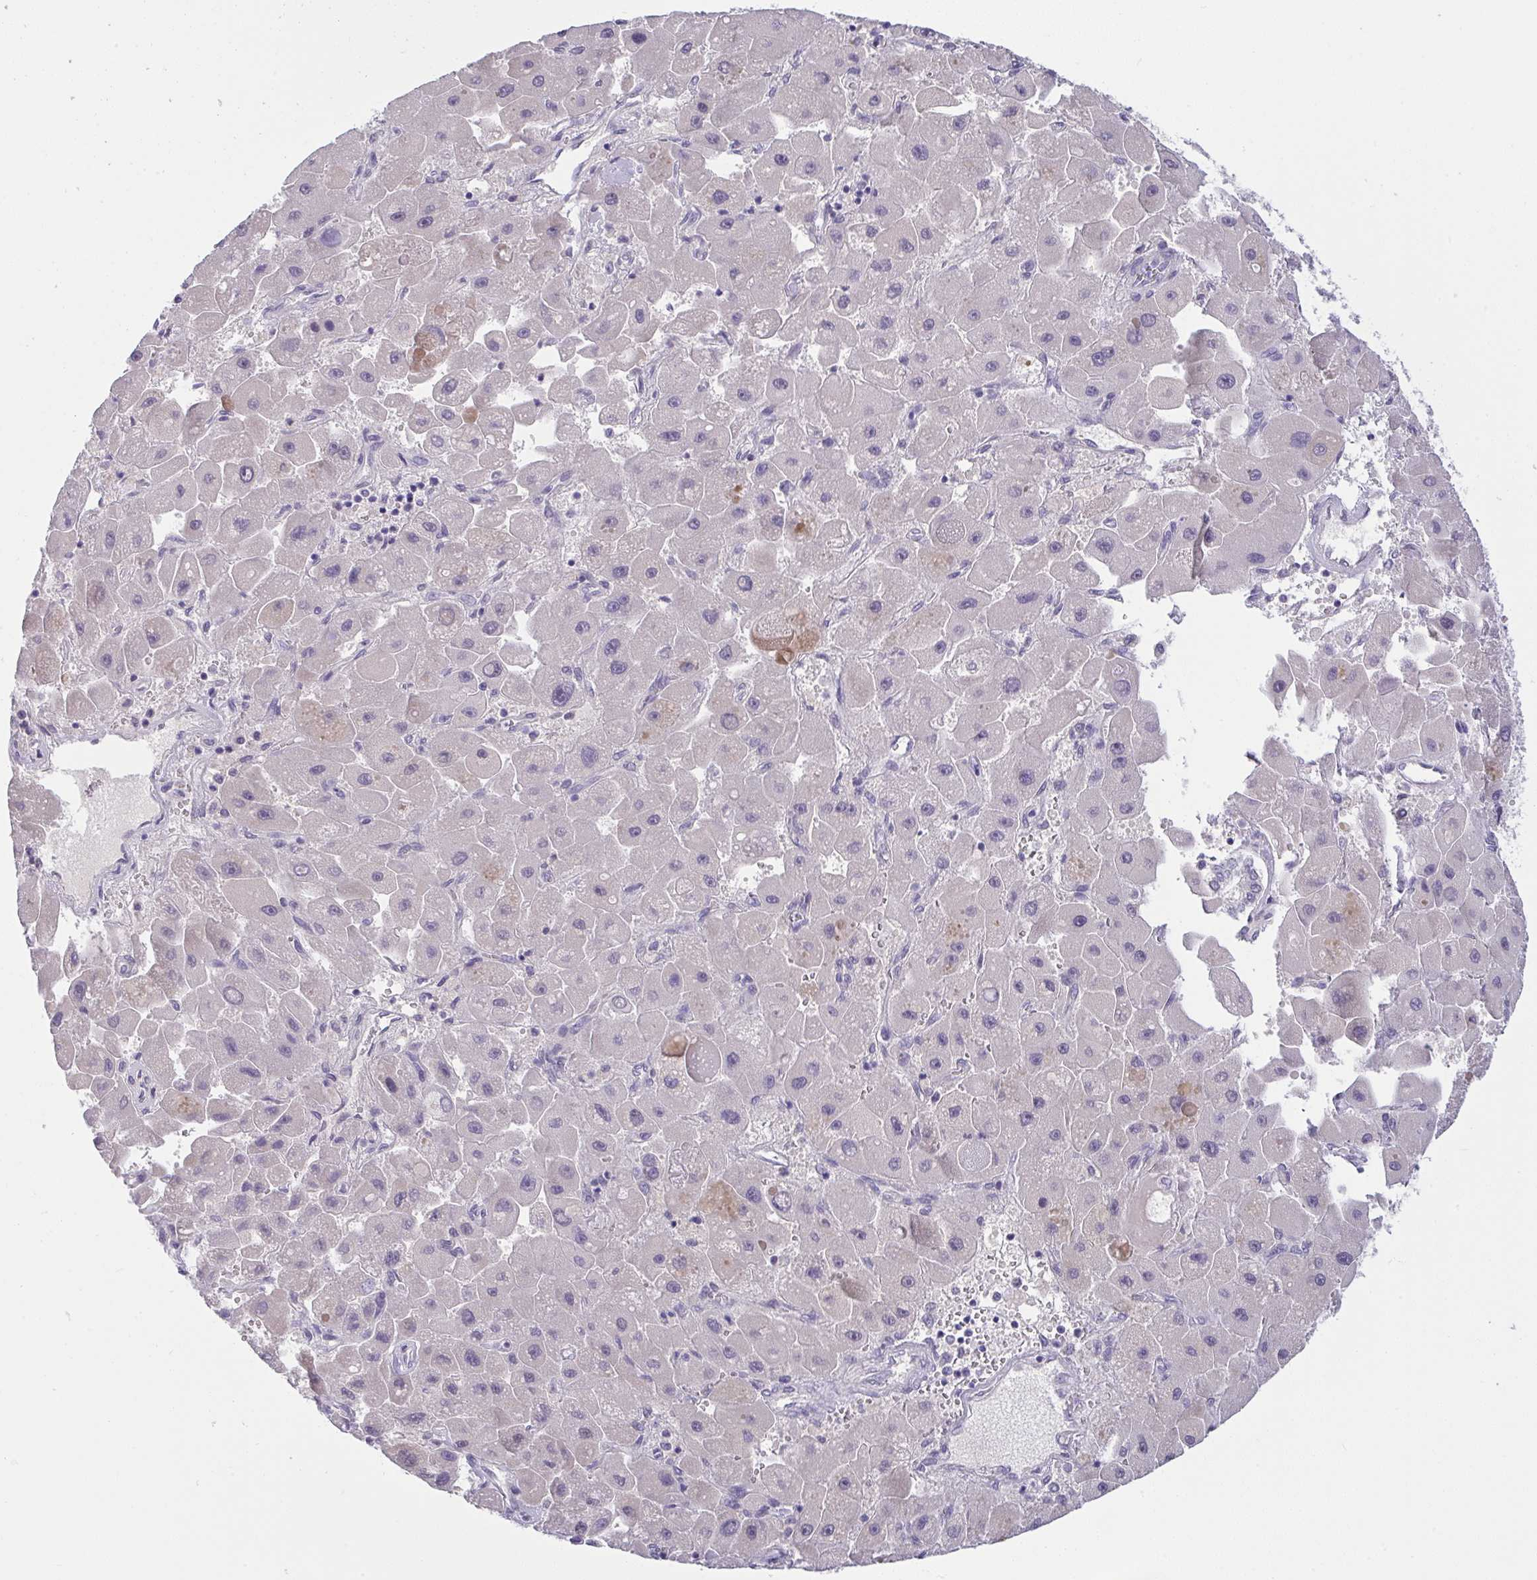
{"staining": {"intensity": "negative", "quantity": "none", "location": "none"}, "tissue": "liver cancer", "cell_type": "Tumor cells", "image_type": "cancer", "snomed": [{"axis": "morphology", "description": "Carcinoma, Hepatocellular, NOS"}, {"axis": "topography", "description": "Liver"}], "caption": "Immunohistochemistry (IHC) micrograph of neoplastic tissue: liver cancer stained with DAB (3,3'-diaminobenzidine) exhibits no significant protein expression in tumor cells. The staining was performed using DAB (3,3'-diaminobenzidine) to visualize the protein expression in brown, while the nuclei were stained in blue with hematoxylin (Magnification: 20x).", "gene": "TMEM41A", "patient": {"sex": "male", "age": 24}}